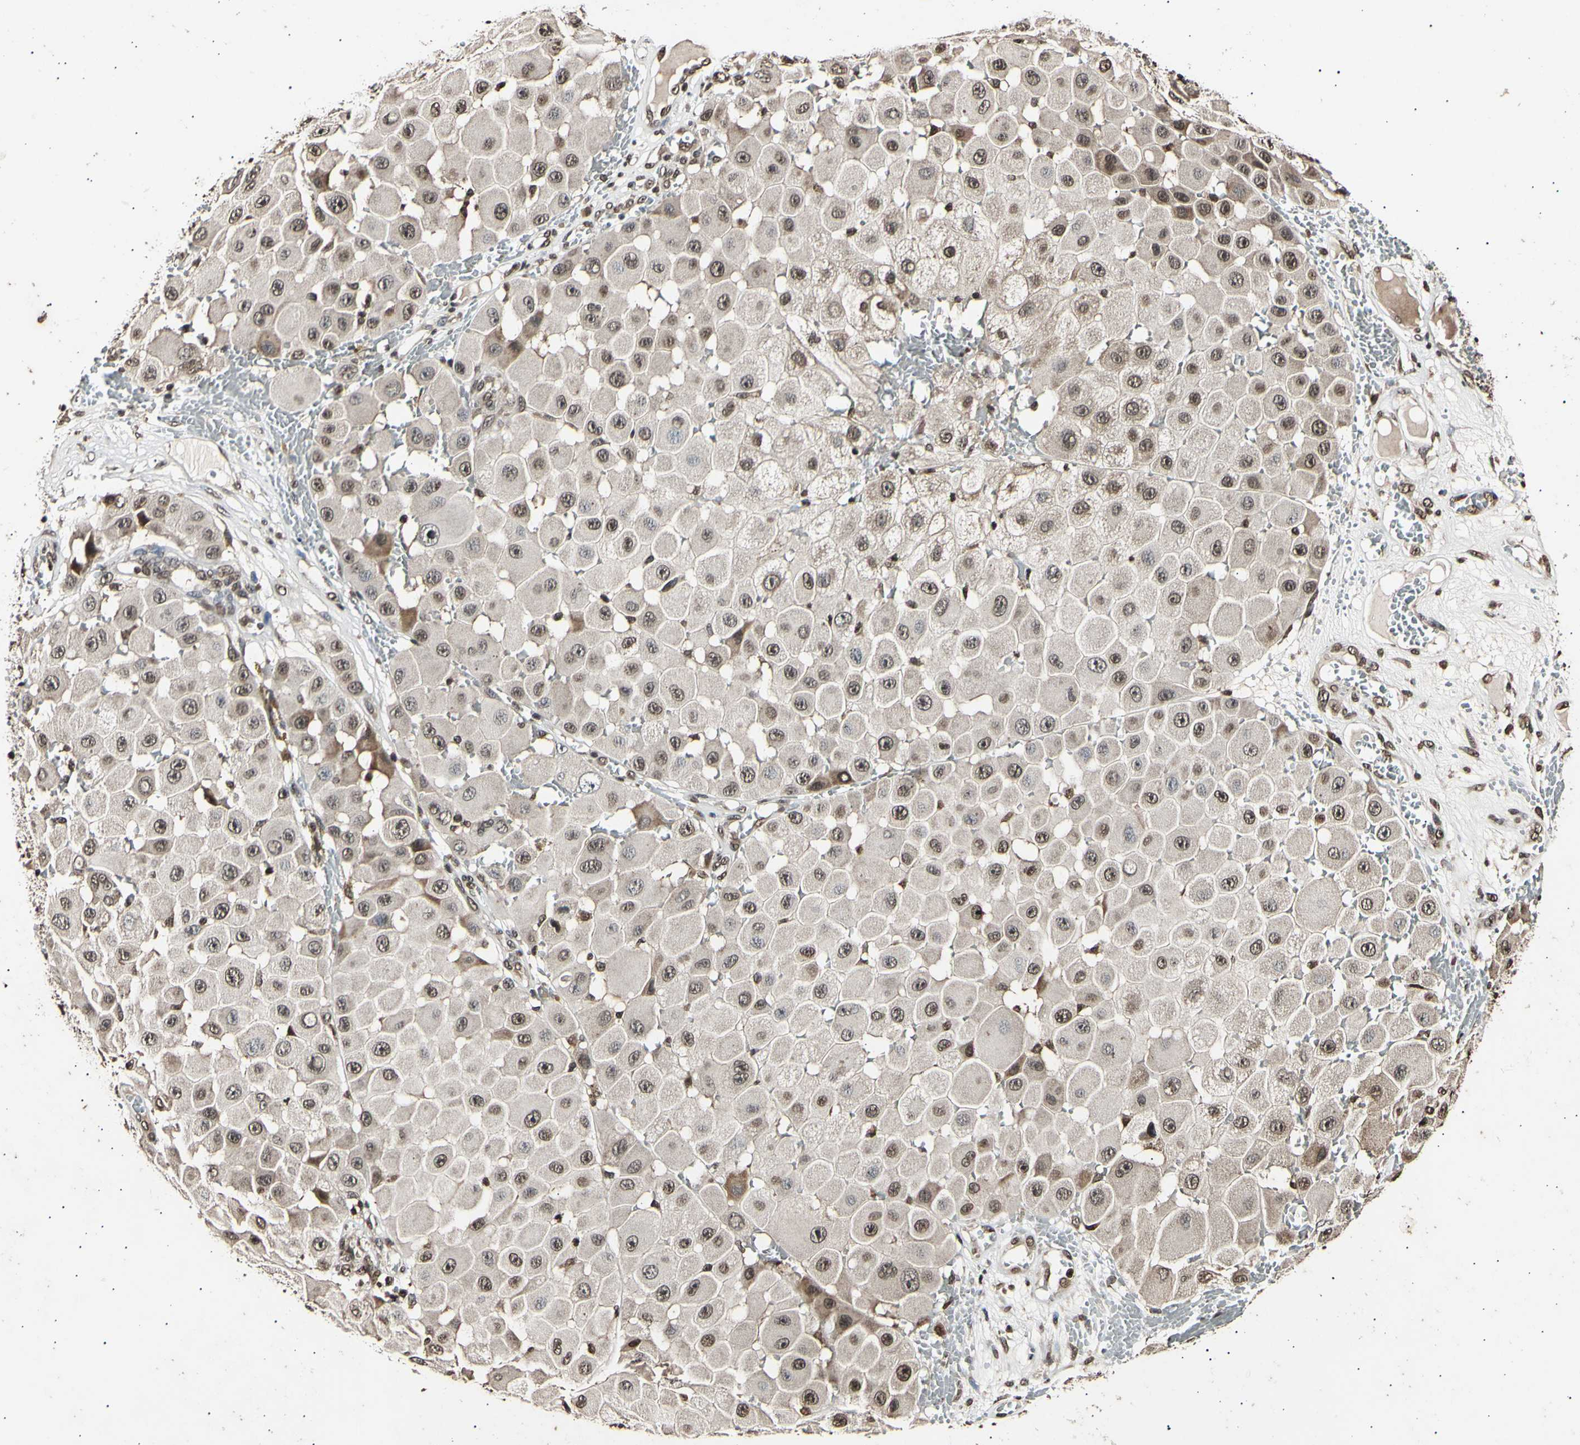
{"staining": {"intensity": "moderate", "quantity": ">75%", "location": "cytoplasmic/membranous,nuclear"}, "tissue": "melanoma", "cell_type": "Tumor cells", "image_type": "cancer", "snomed": [{"axis": "morphology", "description": "Malignant melanoma, NOS"}, {"axis": "topography", "description": "Skin"}], "caption": "Protein staining reveals moderate cytoplasmic/membranous and nuclear positivity in about >75% of tumor cells in melanoma.", "gene": "ANAPC7", "patient": {"sex": "female", "age": 81}}